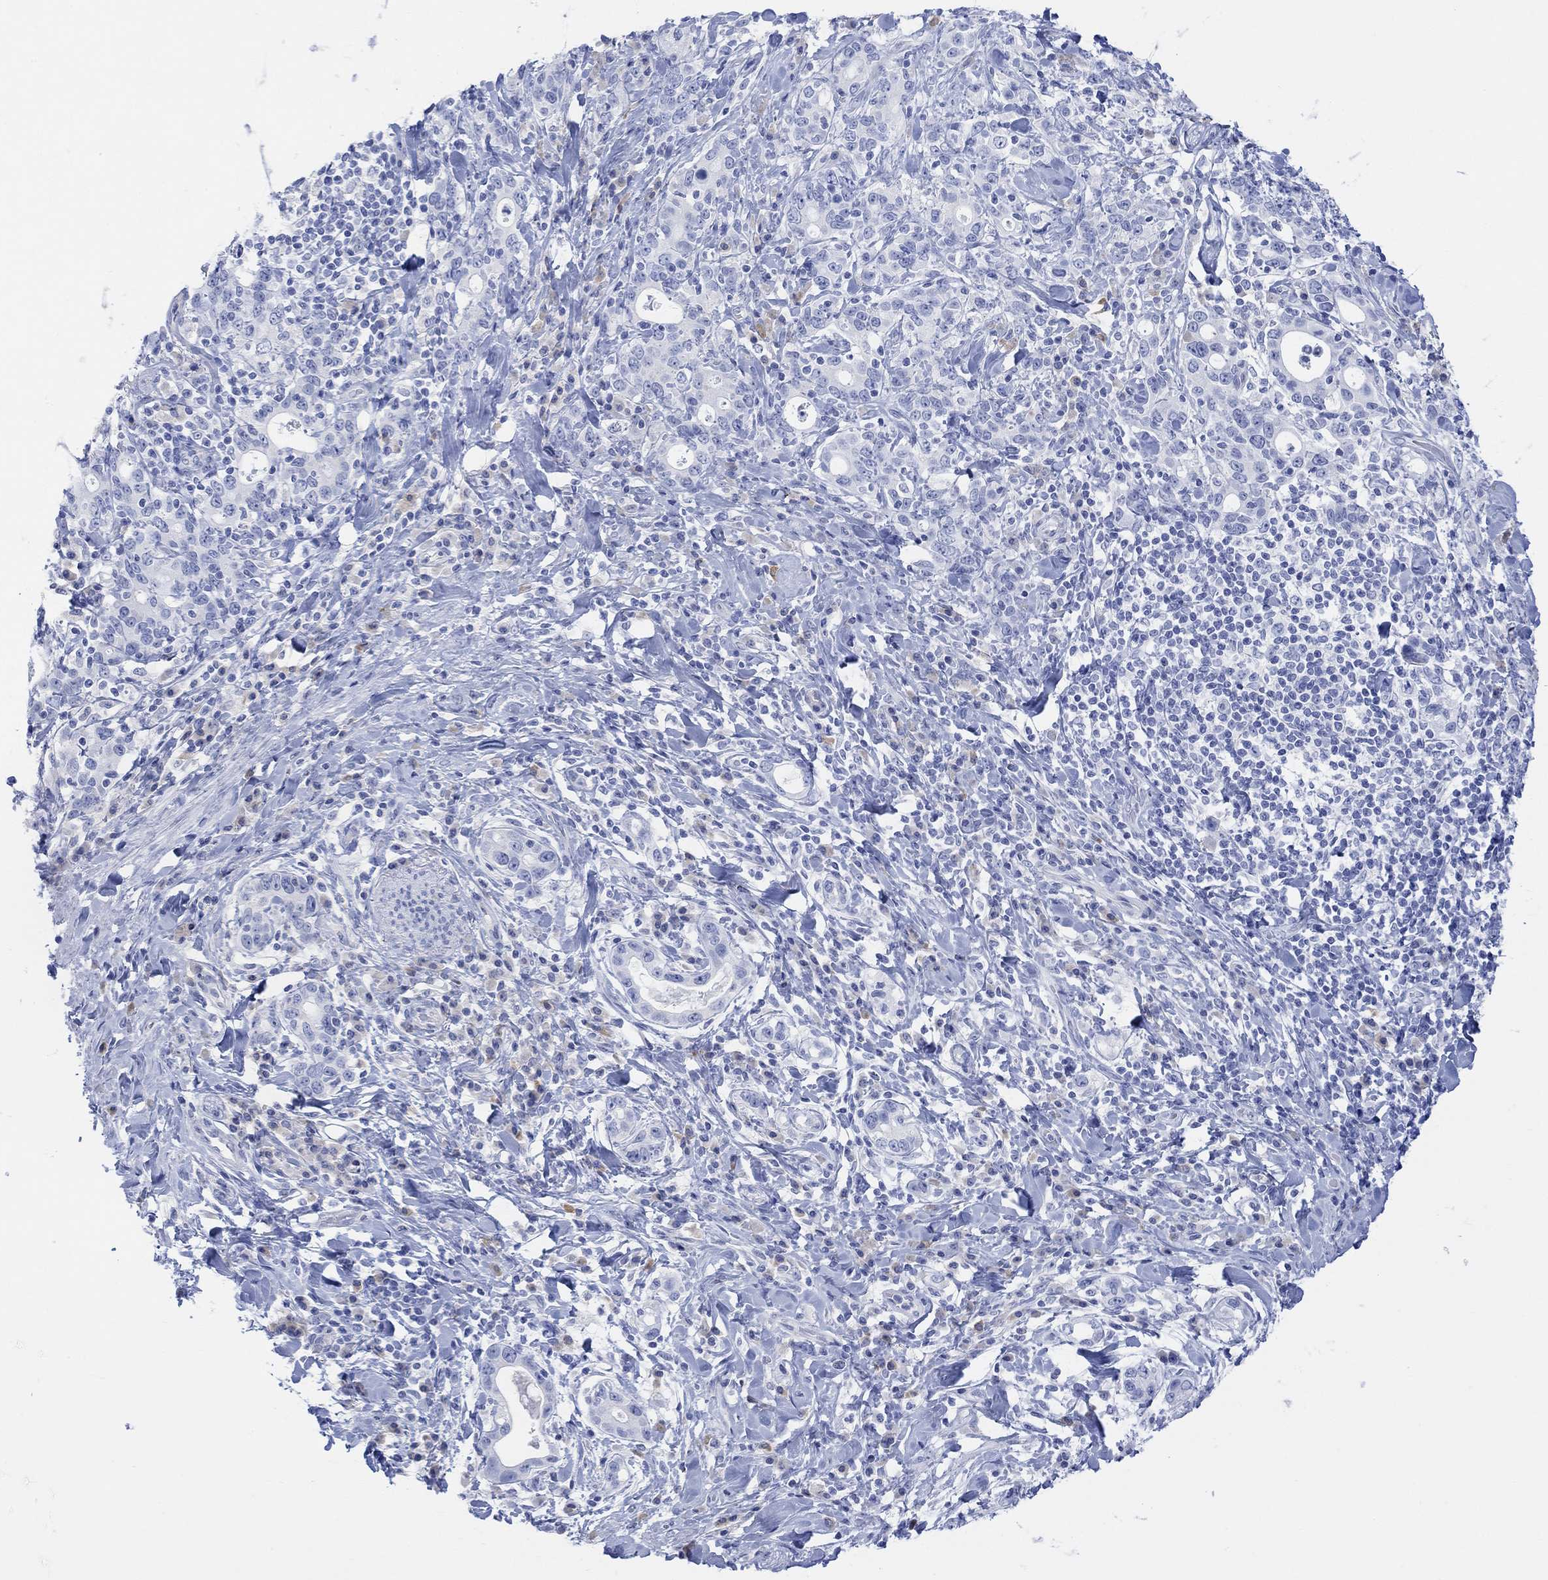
{"staining": {"intensity": "negative", "quantity": "none", "location": "none"}, "tissue": "stomach cancer", "cell_type": "Tumor cells", "image_type": "cancer", "snomed": [{"axis": "morphology", "description": "Adenocarcinoma, NOS"}, {"axis": "topography", "description": "Stomach"}], "caption": "IHC of stomach adenocarcinoma exhibits no staining in tumor cells.", "gene": "GNG13", "patient": {"sex": "male", "age": 79}}